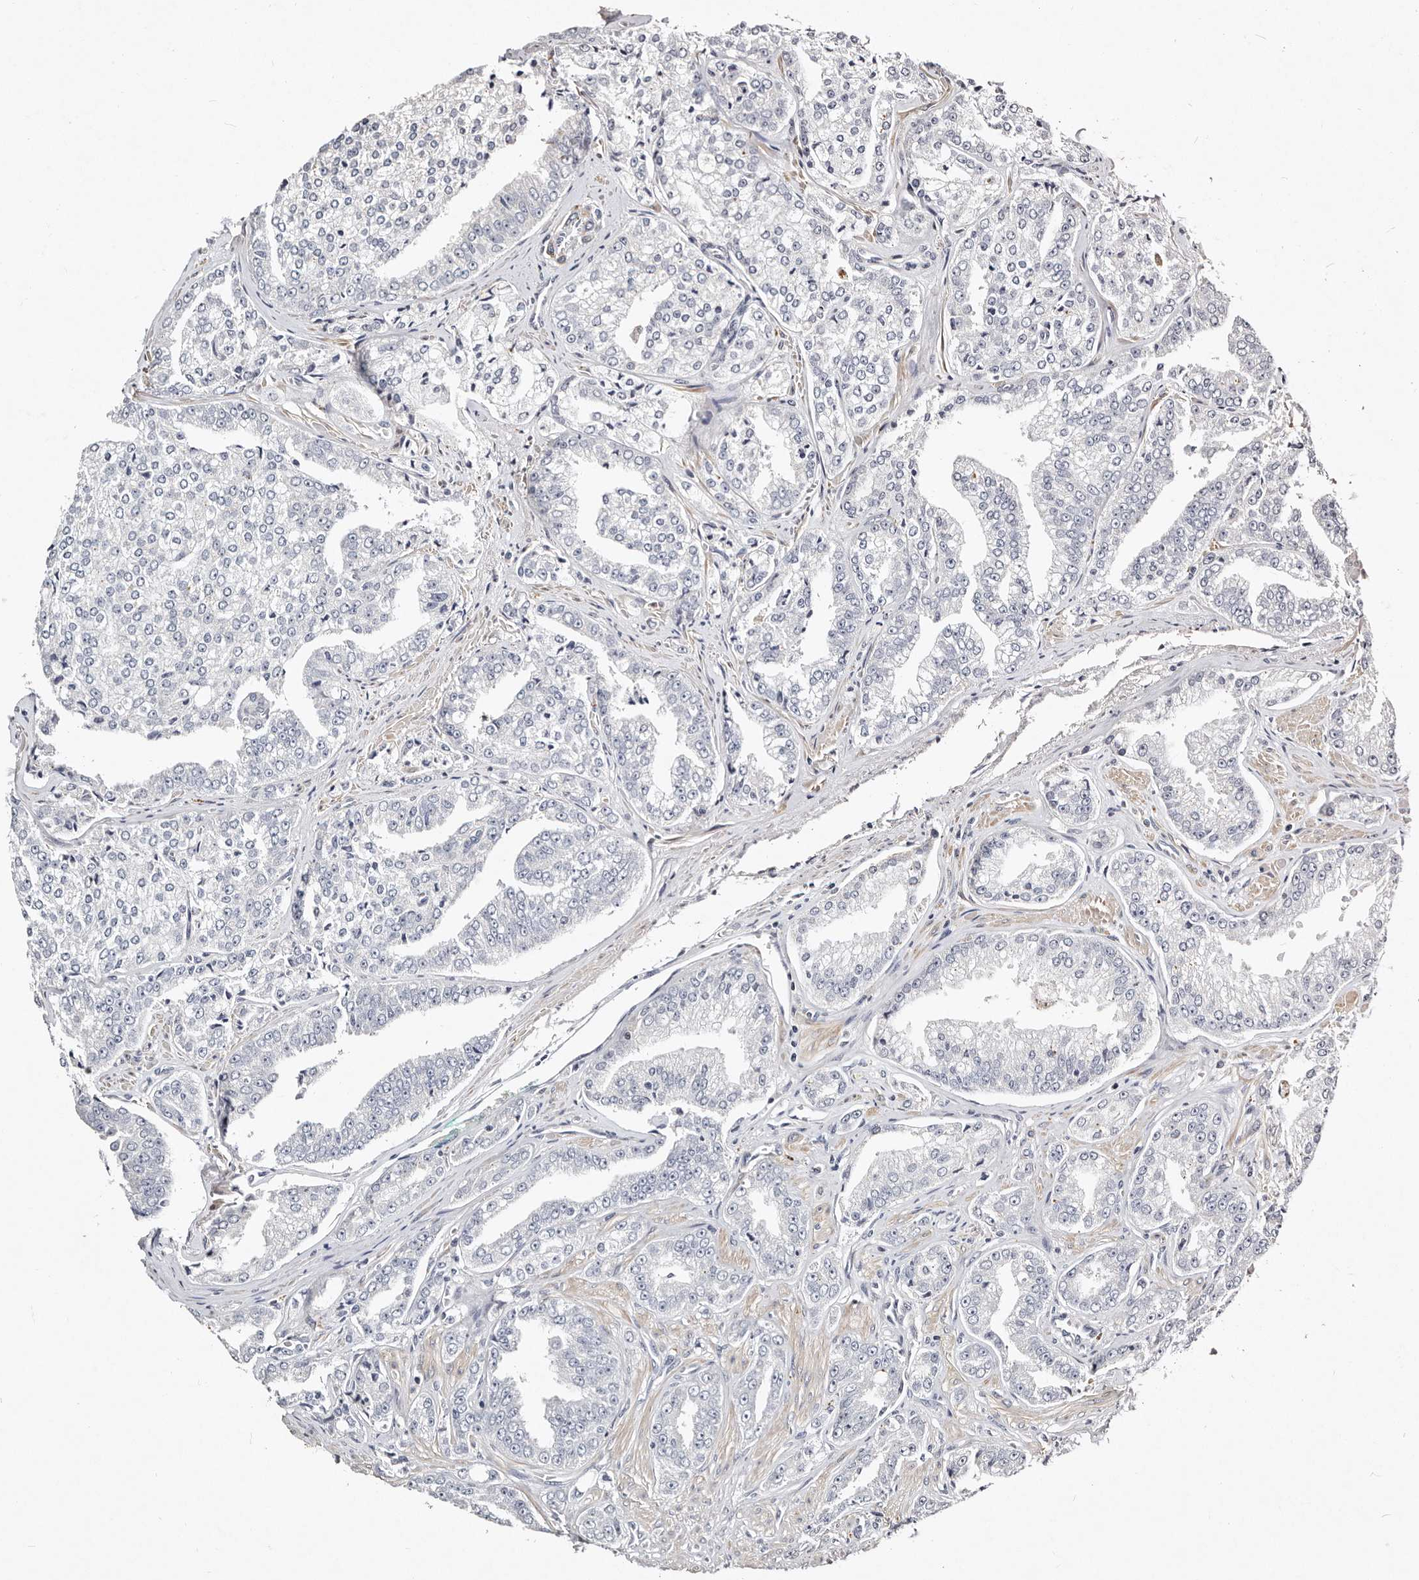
{"staining": {"intensity": "negative", "quantity": "none", "location": "none"}, "tissue": "prostate cancer", "cell_type": "Tumor cells", "image_type": "cancer", "snomed": [{"axis": "morphology", "description": "Adenocarcinoma, High grade"}, {"axis": "topography", "description": "Prostate"}], "caption": "DAB immunohistochemical staining of prostate high-grade adenocarcinoma shows no significant staining in tumor cells.", "gene": "MRPS33", "patient": {"sex": "male", "age": 71}}